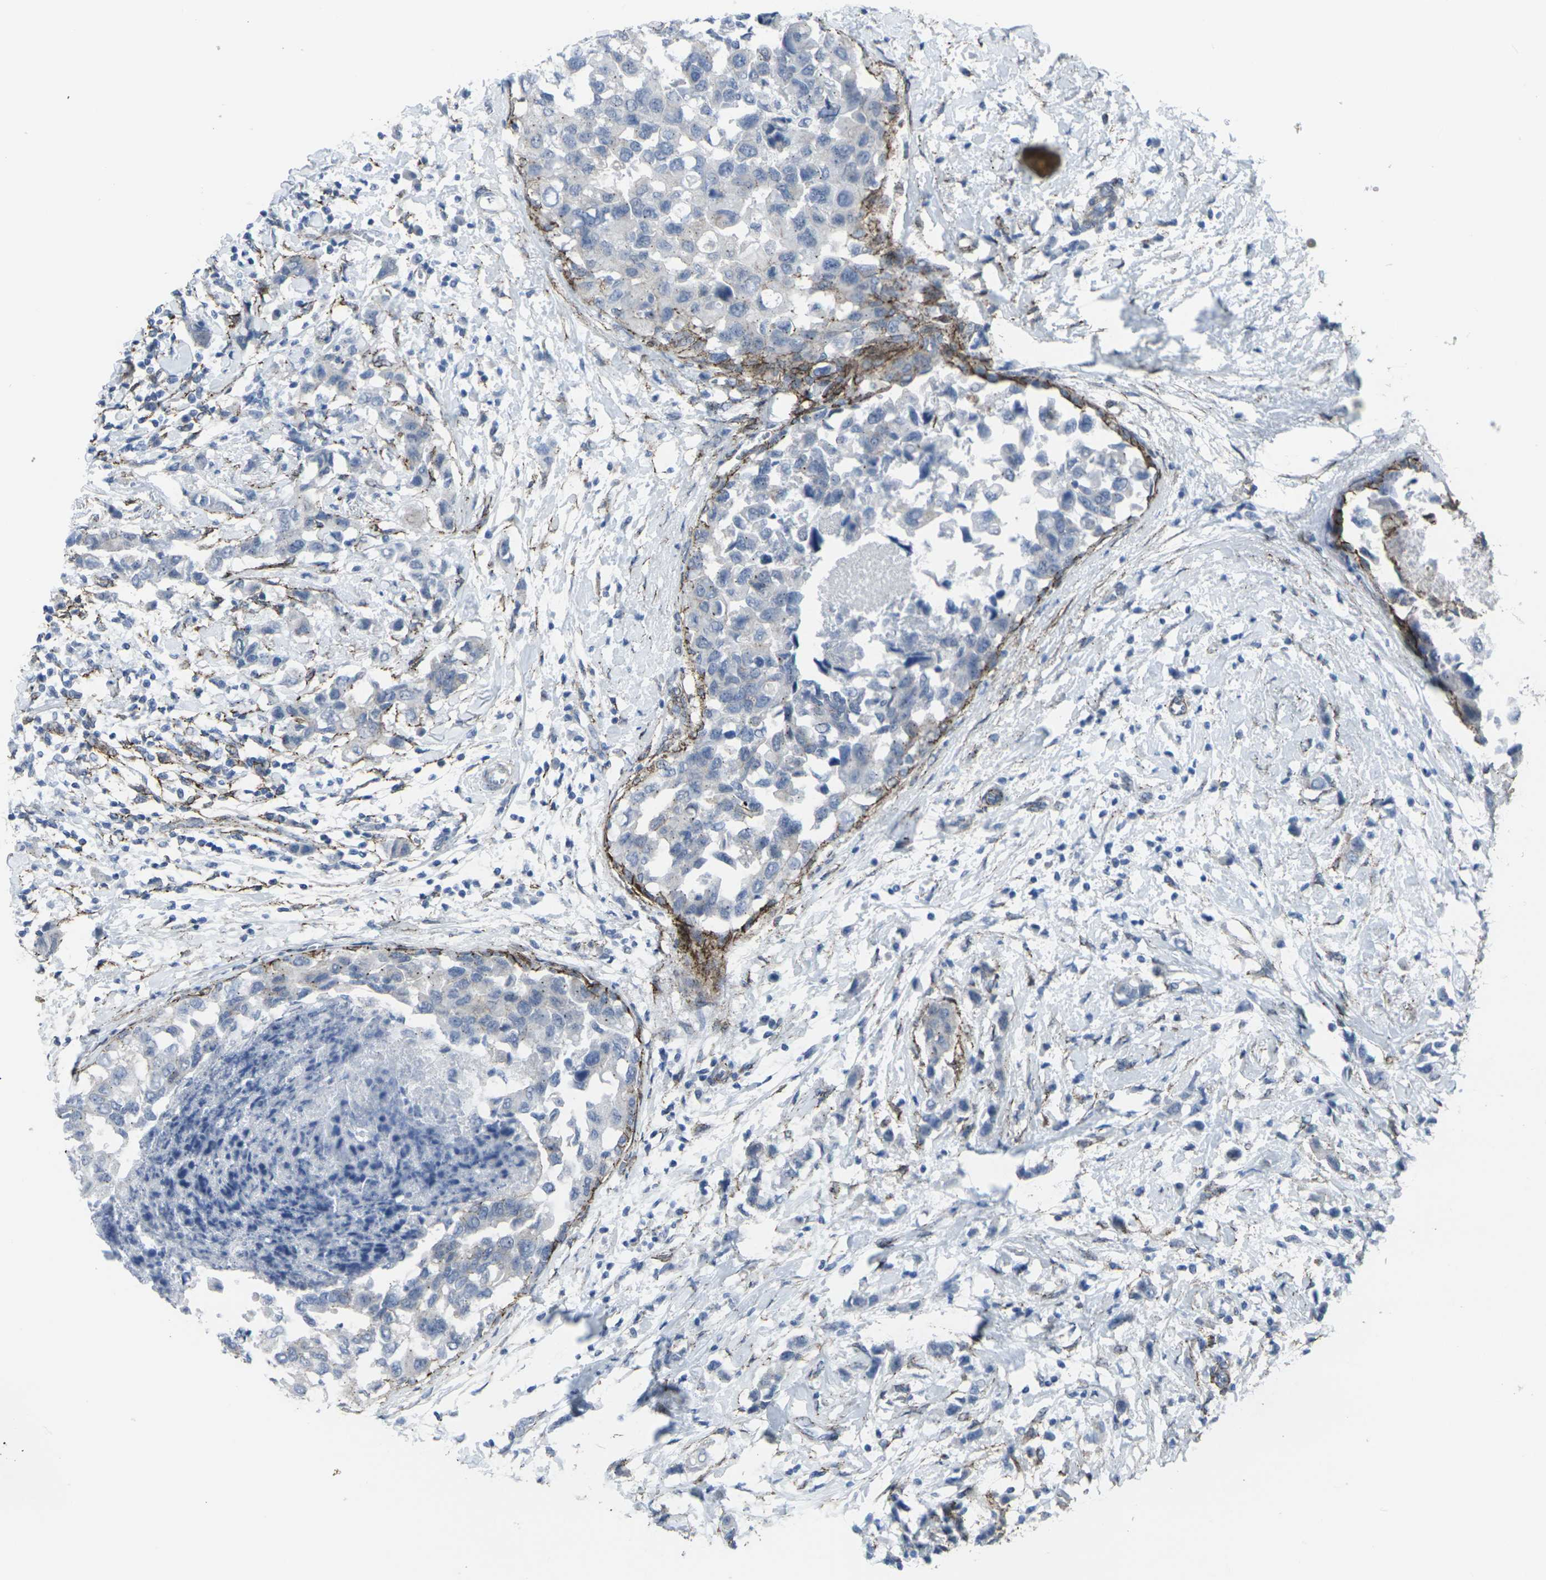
{"staining": {"intensity": "negative", "quantity": "none", "location": "none"}, "tissue": "breast cancer", "cell_type": "Tumor cells", "image_type": "cancer", "snomed": [{"axis": "morphology", "description": "Normal tissue, NOS"}, {"axis": "morphology", "description": "Duct carcinoma"}, {"axis": "topography", "description": "Breast"}], "caption": "A high-resolution micrograph shows immunohistochemistry staining of breast cancer (invasive ductal carcinoma), which displays no significant expression in tumor cells.", "gene": "CDH11", "patient": {"sex": "female", "age": 50}}